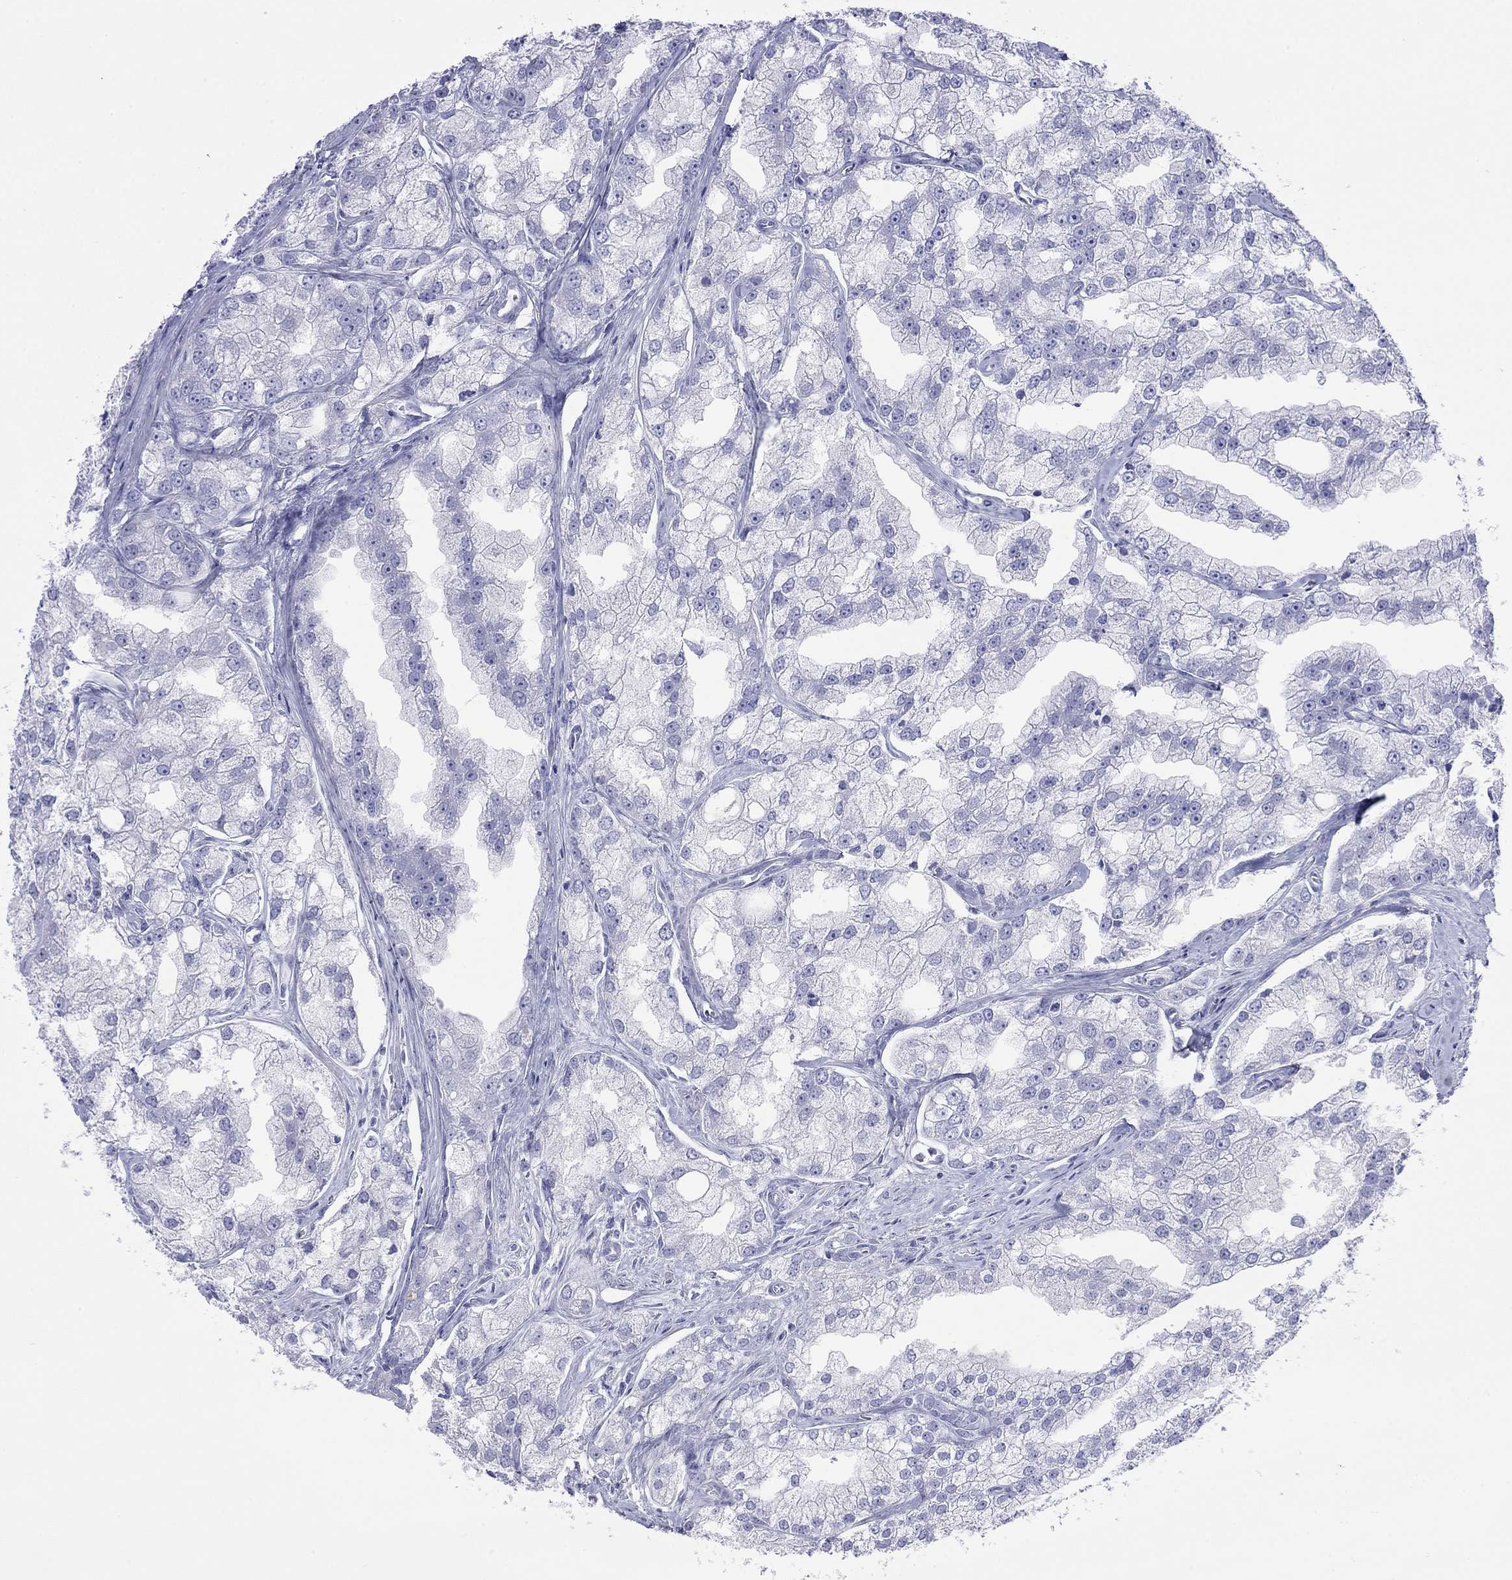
{"staining": {"intensity": "negative", "quantity": "none", "location": "none"}, "tissue": "prostate cancer", "cell_type": "Tumor cells", "image_type": "cancer", "snomed": [{"axis": "morphology", "description": "Adenocarcinoma, NOS"}, {"axis": "topography", "description": "Prostate"}], "caption": "Immunohistochemistry (IHC) of human prostate cancer displays no staining in tumor cells.", "gene": "FIGLA", "patient": {"sex": "male", "age": 70}}